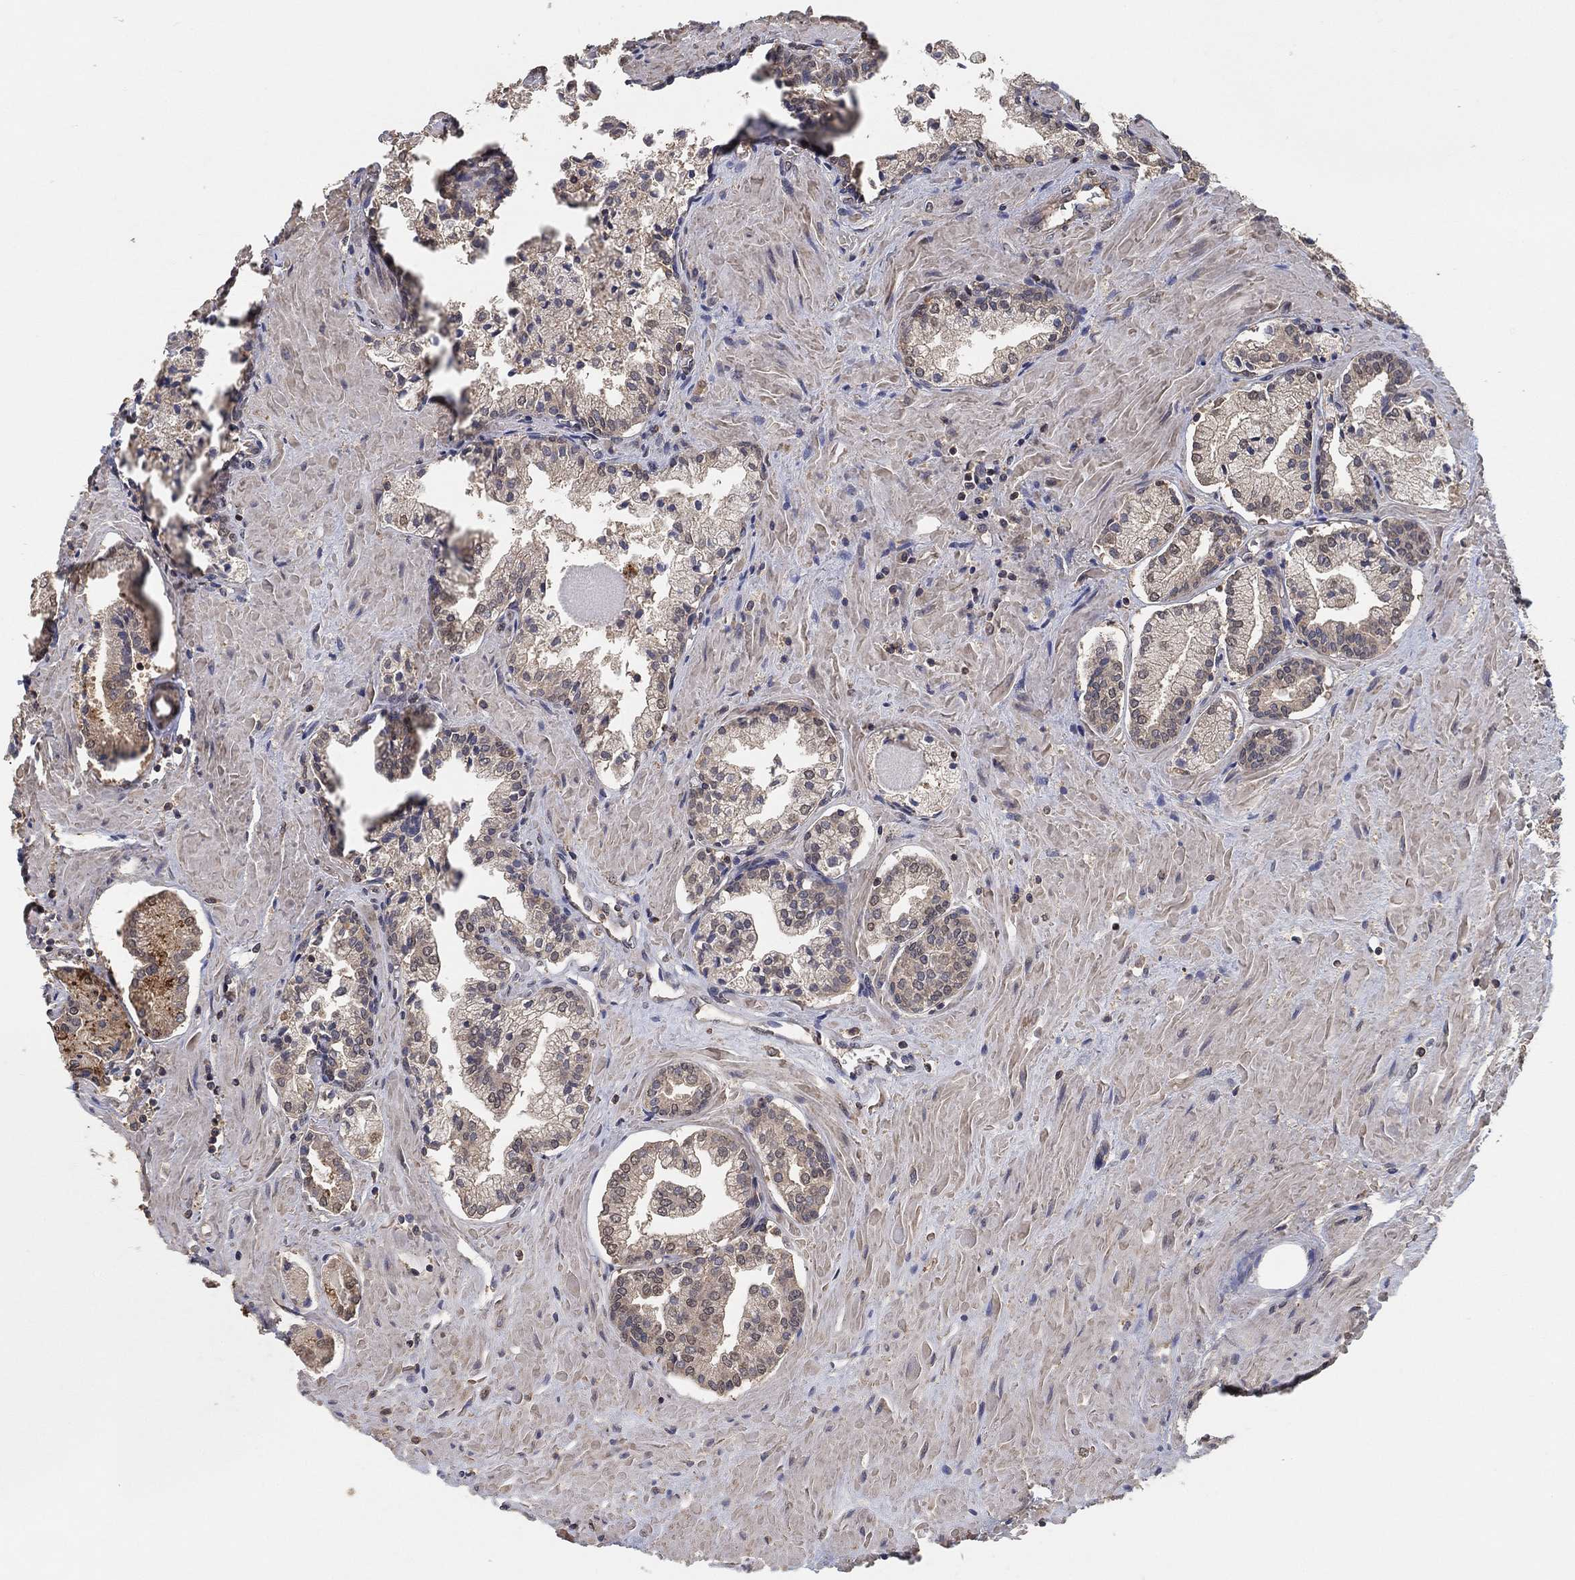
{"staining": {"intensity": "negative", "quantity": "none", "location": "none"}, "tissue": "prostate cancer", "cell_type": "Tumor cells", "image_type": "cancer", "snomed": [{"axis": "morphology", "description": "Adenocarcinoma, NOS"}, {"axis": "topography", "description": "Prostate and seminal vesicle, NOS"}, {"axis": "topography", "description": "Prostate"}], "caption": "High magnification brightfield microscopy of prostate cancer stained with DAB (brown) and counterstained with hematoxylin (blue): tumor cells show no significant expression.", "gene": "CCDC43", "patient": {"sex": "male", "age": 44}}